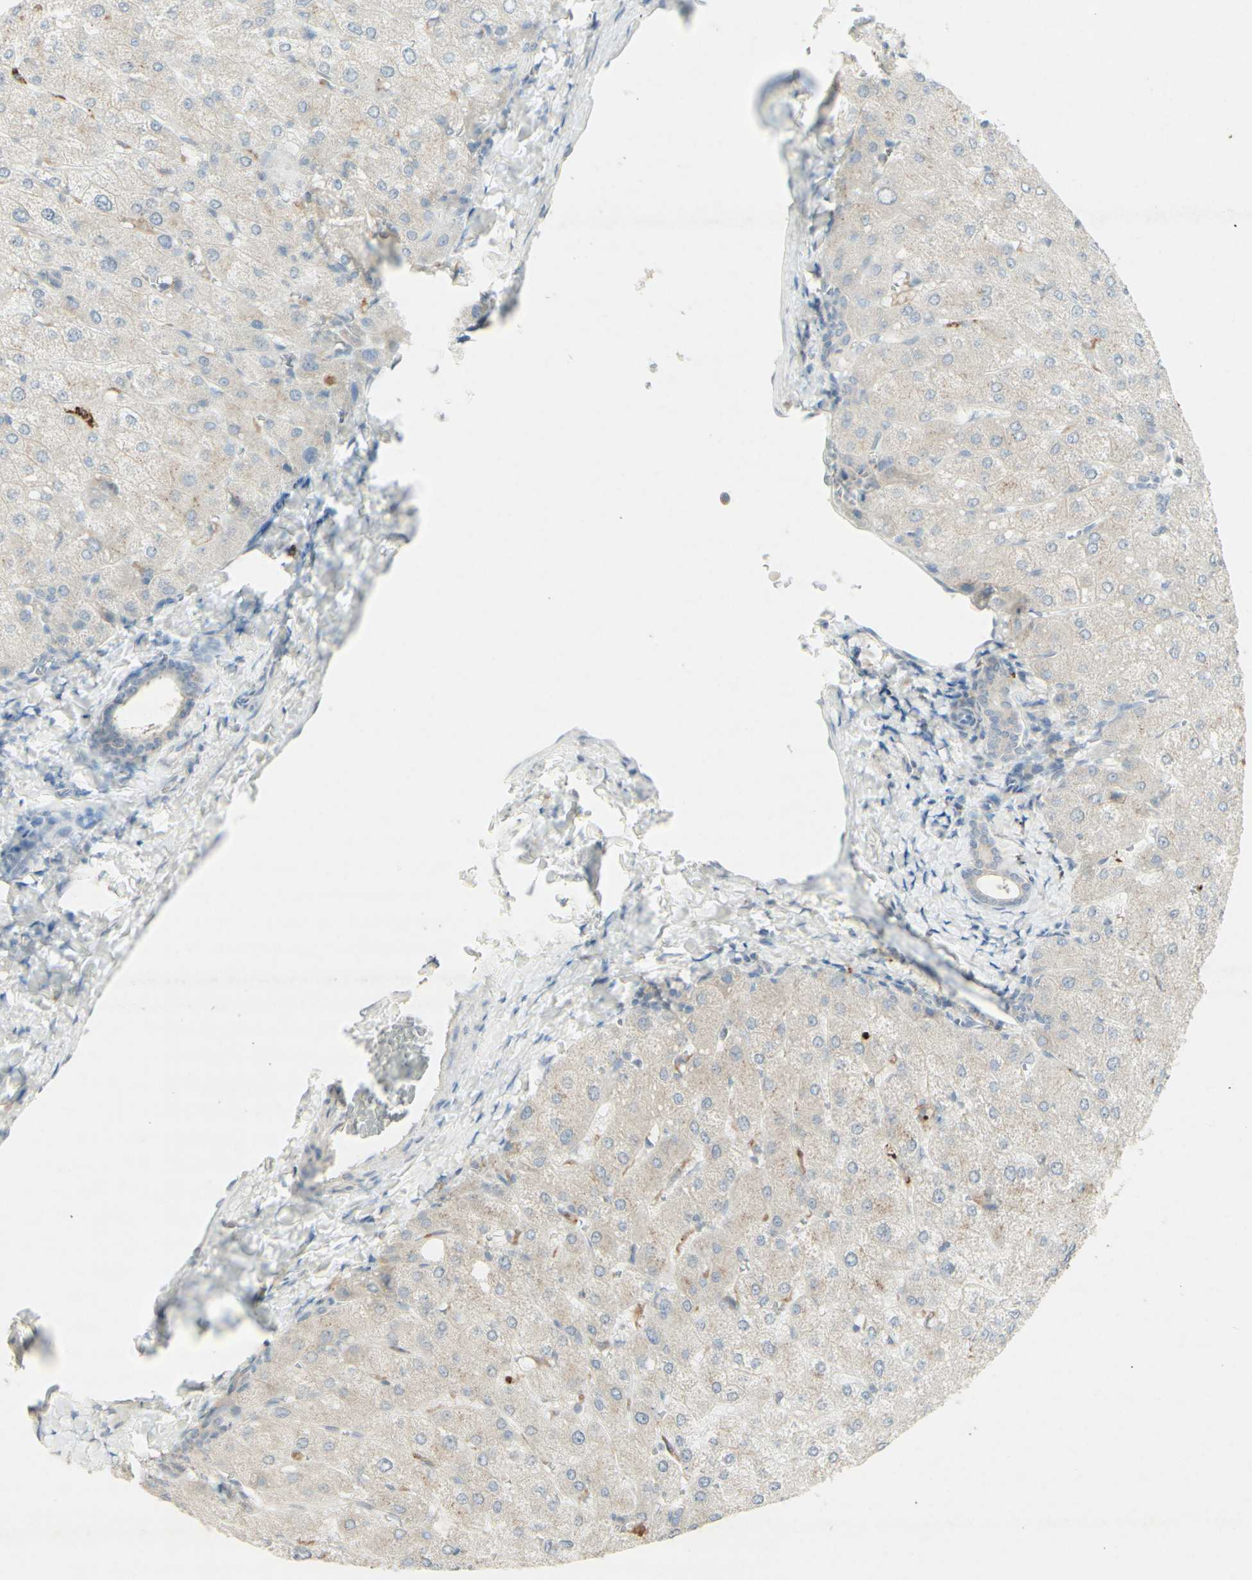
{"staining": {"intensity": "negative", "quantity": "none", "location": "none"}, "tissue": "liver", "cell_type": "Cholangiocytes", "image_type": "normal", "snomed": [{"axis": "morphology", "description": "Normal tissue, NOS"}, {"axis": "topography", "description": "Liver"}], "caption": "Cholangiocytes are negative for brown protein staining in unremarkable liver.", "gene": "ATP6V1B1", "patient": {"sex": "male", "age": 55}}